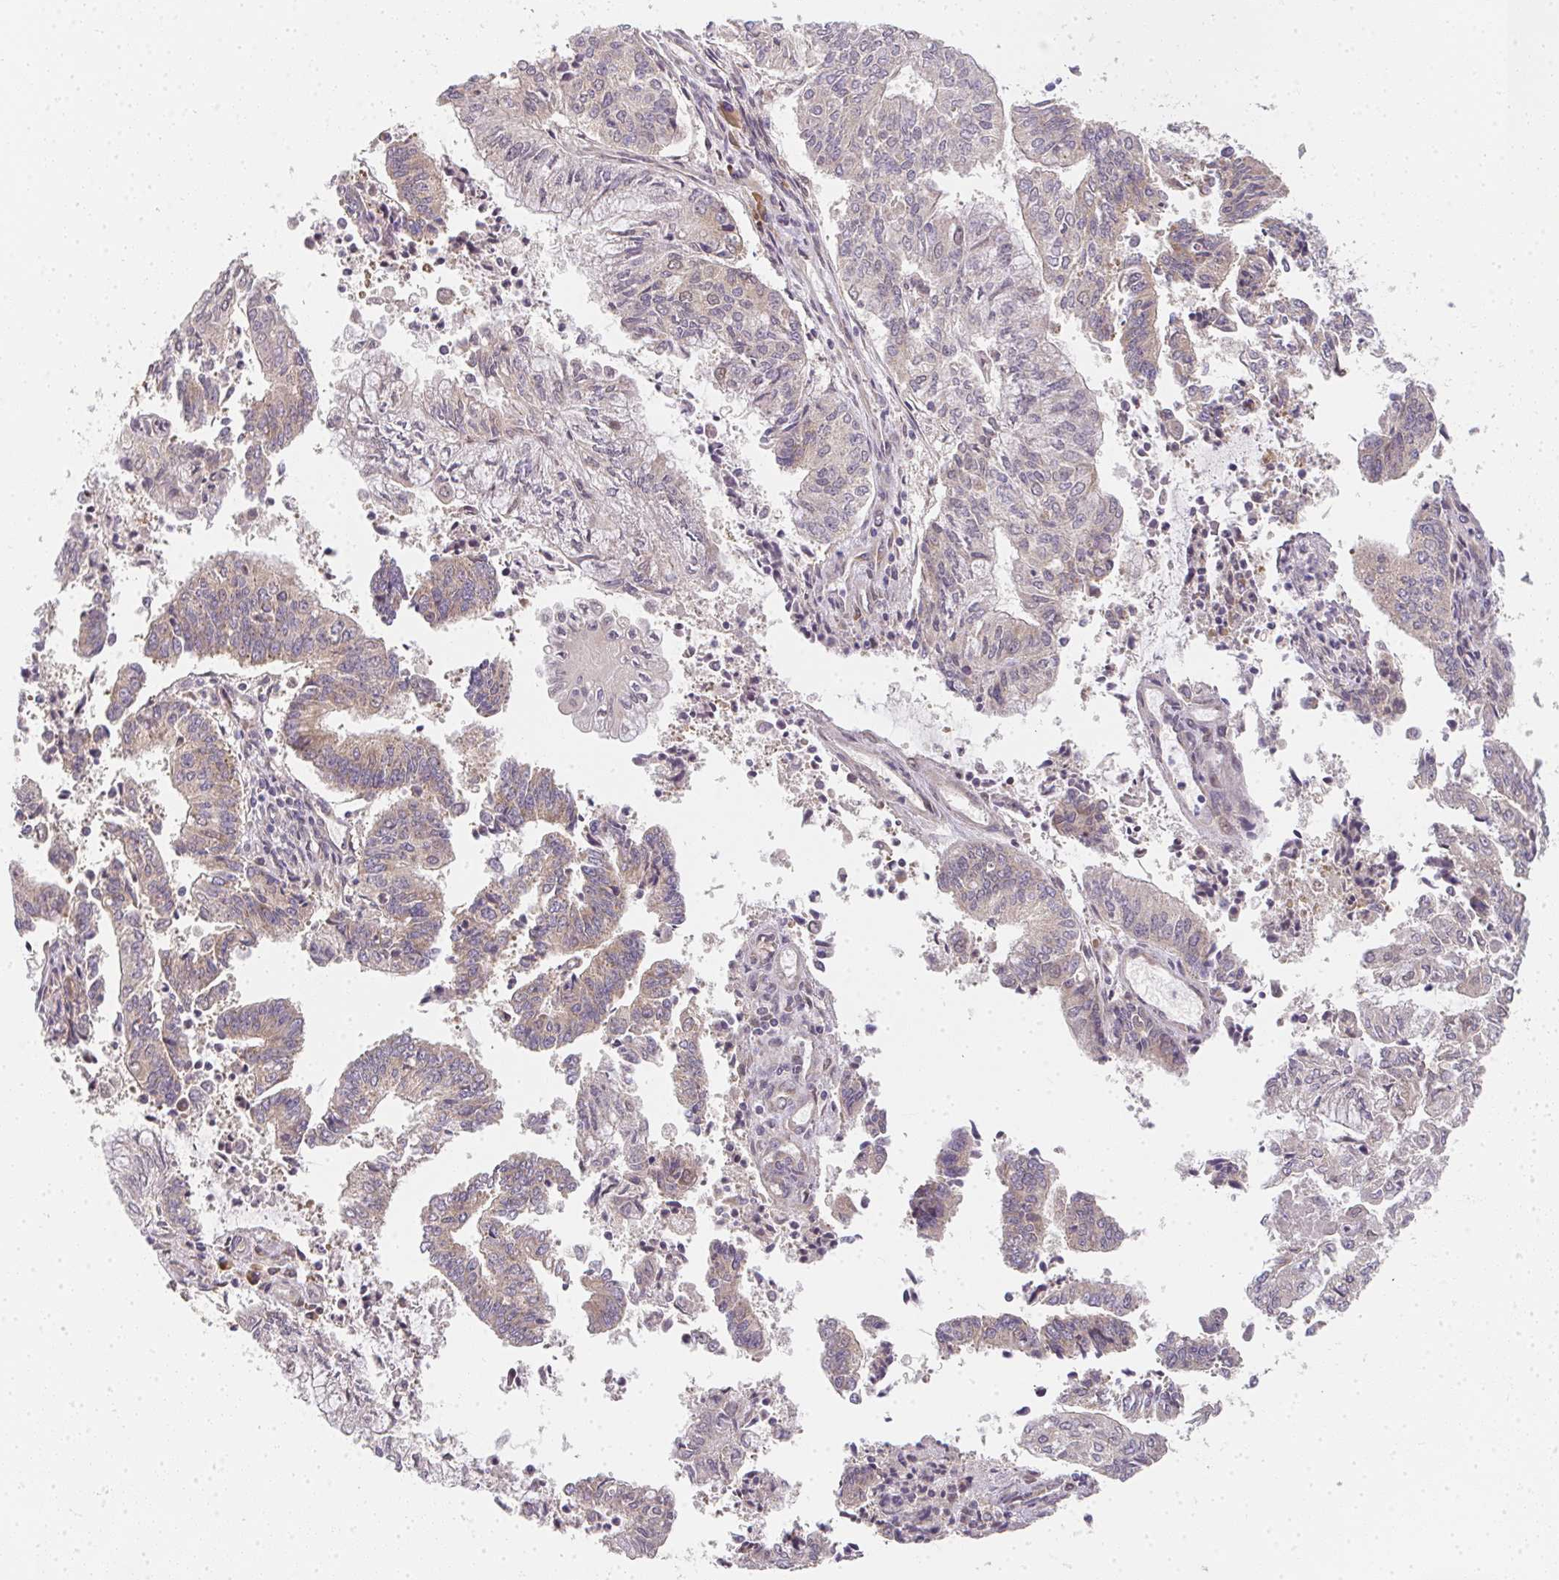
{"staining": {"intensity": "weak", "quantity": ">75%", "location": "cytoplasmic/membranous"}, "tissue": "endometrial cancer", "cell_type": "Tumor cells", "image_type": "cancer", "snomed": [{"axis": "morphology", "description": "Adenocarcinoma, NOS"}, {"axis": "topography", "description": "Endometrium"}], "caption": "About >75% of tumor cells in human endometrial adenocarcinoma exhibit weak cytoplasmic/membranous protein expression as visualized by brown immunohistochemical staining.", "gene": "SLC35B3", "patient": {"sex": "female", "age": 61}}